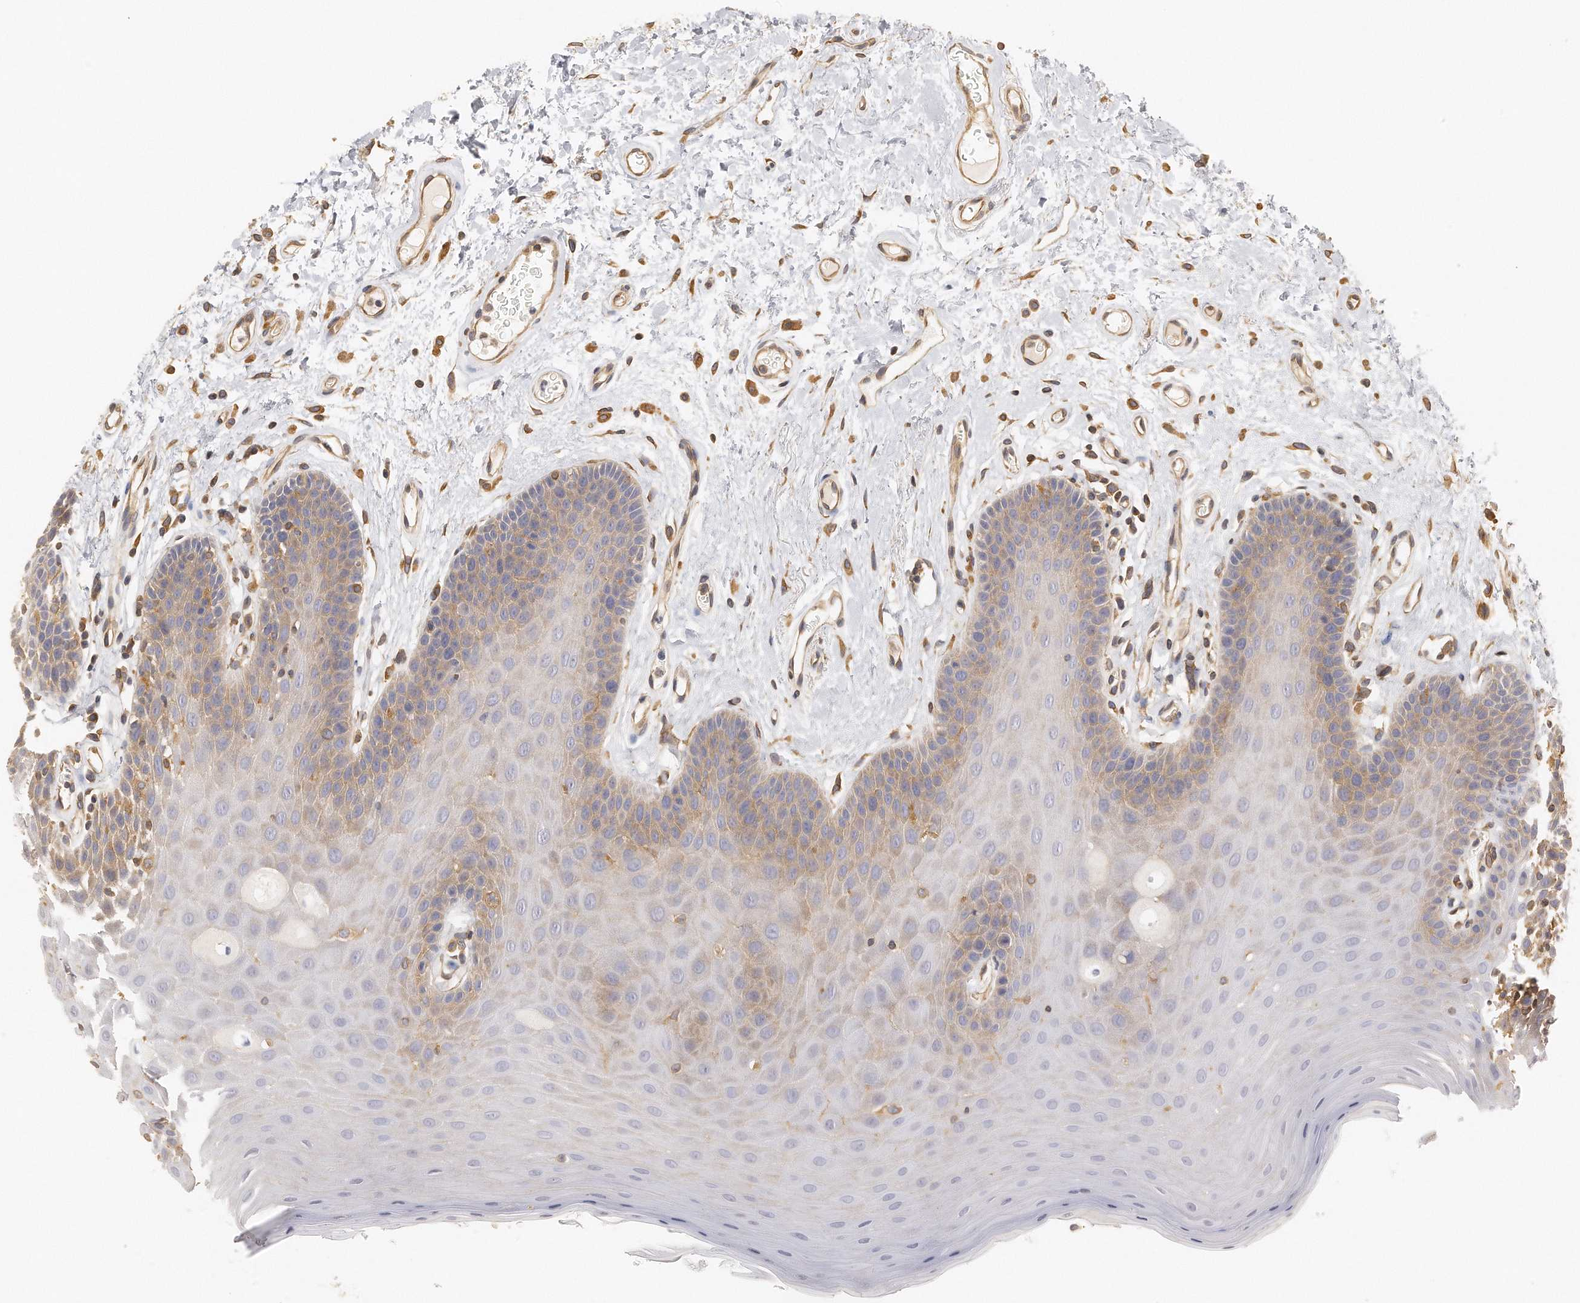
{"staining": {"intensity": "moderate", "quantity": "25%-75%", "location": "cytoplasmic/membranous"}, "tissue": "oral mucosa", "cell_type": "Squamous epithelial cells", "image_type": "normal", "snomed": [{"axis": "morphology", "description": "Normal tissue, NOS"}, {"axis": "morphology", "description": "Squamous cell carcinoma, NOS"}, {"axis": "topography", "description": "Skeletal muscle"}, {"axis": "topography", "description": "Oral tissue"}, {"axis": "topography", "description": "Head-Neck"}], "caption": "The image exhibits a brown stain indicating the presence of a protein in the cytoplasmic/membranous of squamous epithelial cells in oral mucosa.", "gene": "CHST7", "patient": {"sex": "male", "age": 71}}